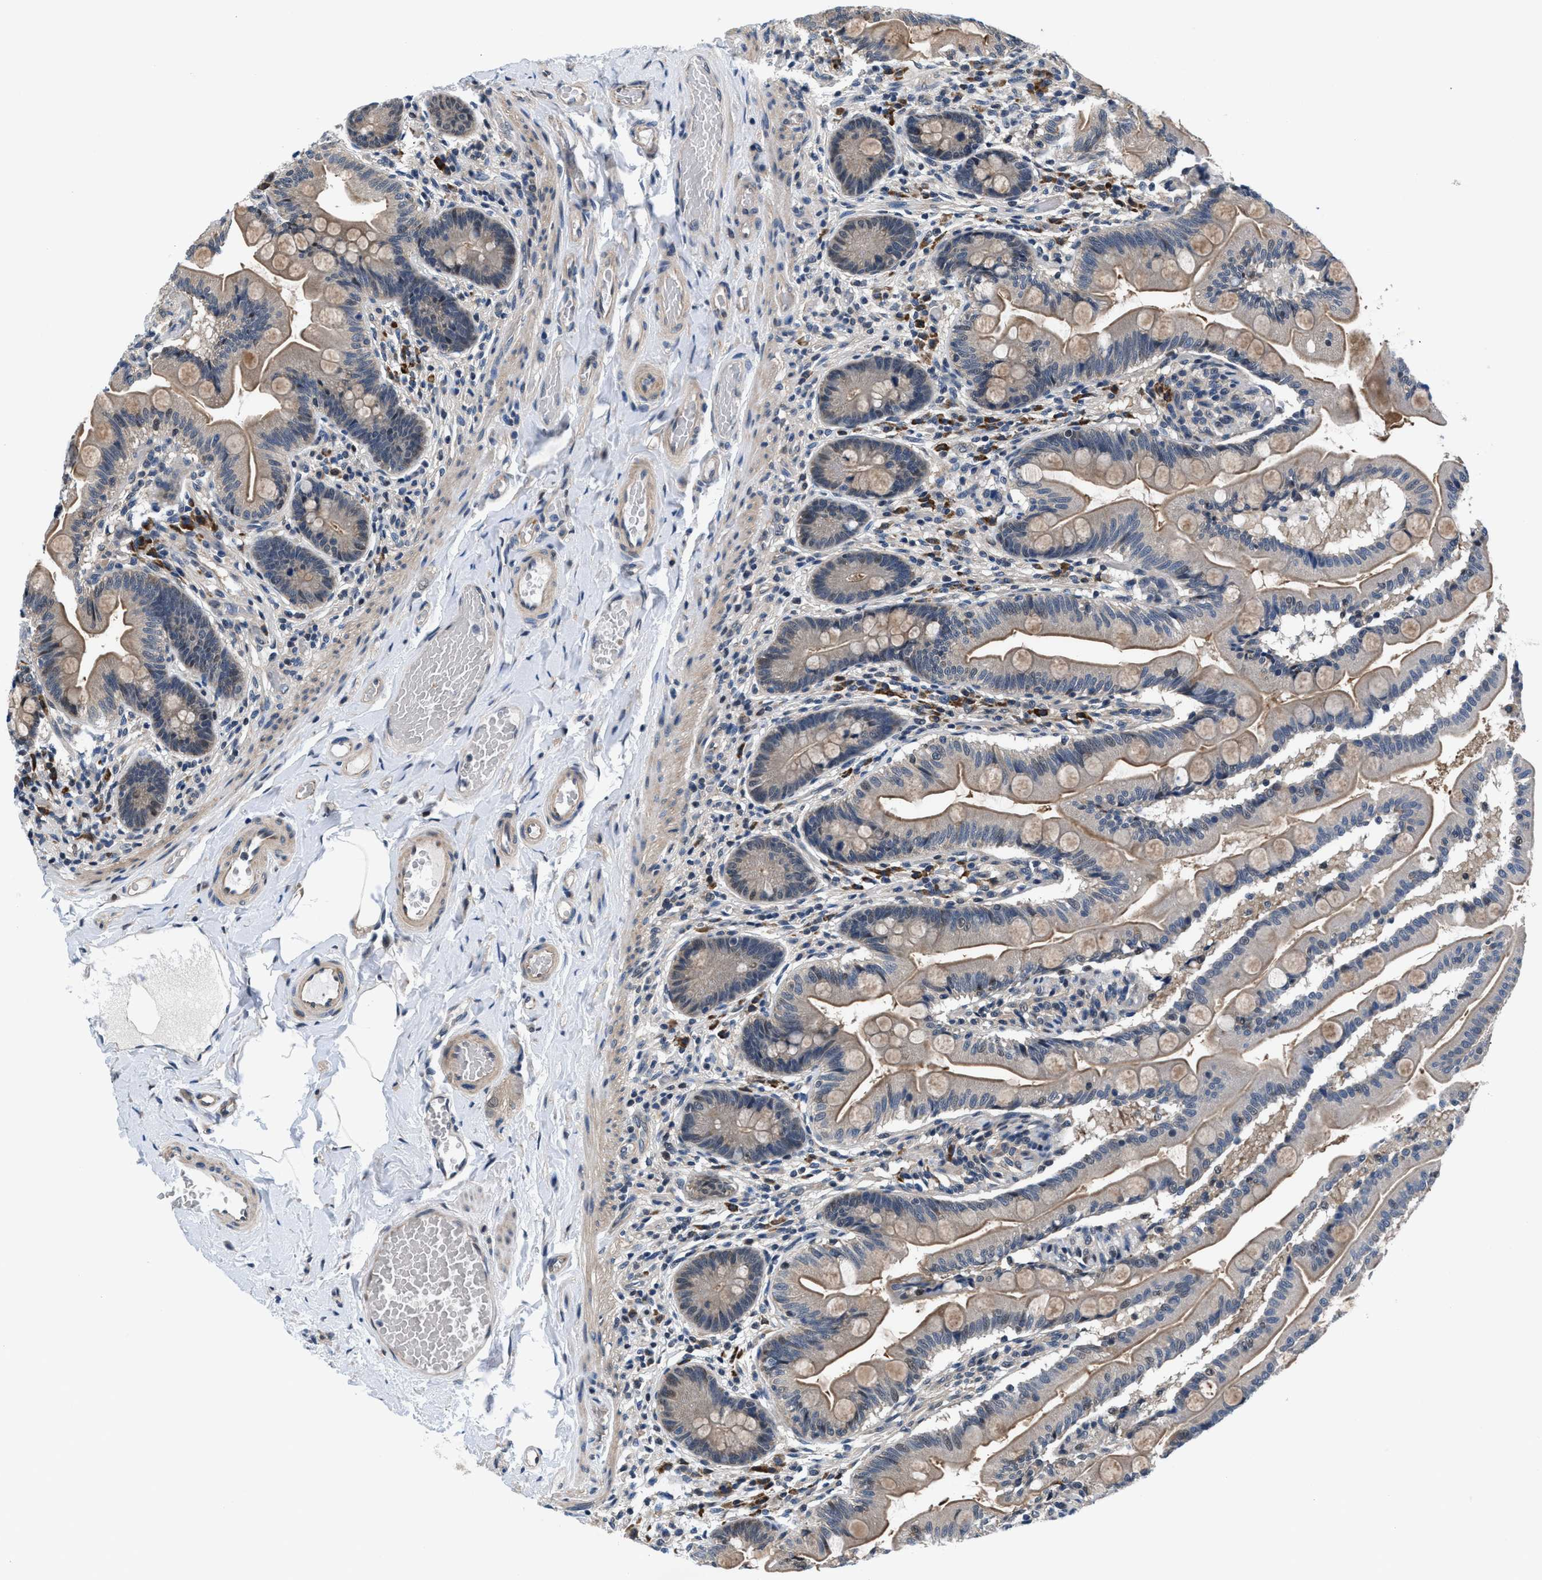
{"staining": {"intensity": "moderate", "quantity": ">75%", "location": "cytoplasmic/membranous"}, "tissue": "small intestine", "cell_type": "Glandular cells", "image_type": "normal", "snomed": [{"axis": "morphology", "description": "Normal tissue, NOS"}, {"axis": "topography", "description": "Small intestine"}], "caption": "Small intestine stained with a brown dye shows moderate cytoplasmic/membranous positive staining in approximately >75% of glandular cells.", "gene": "PRPSAP2", "patient": {"sex": "female", "age": 56}}